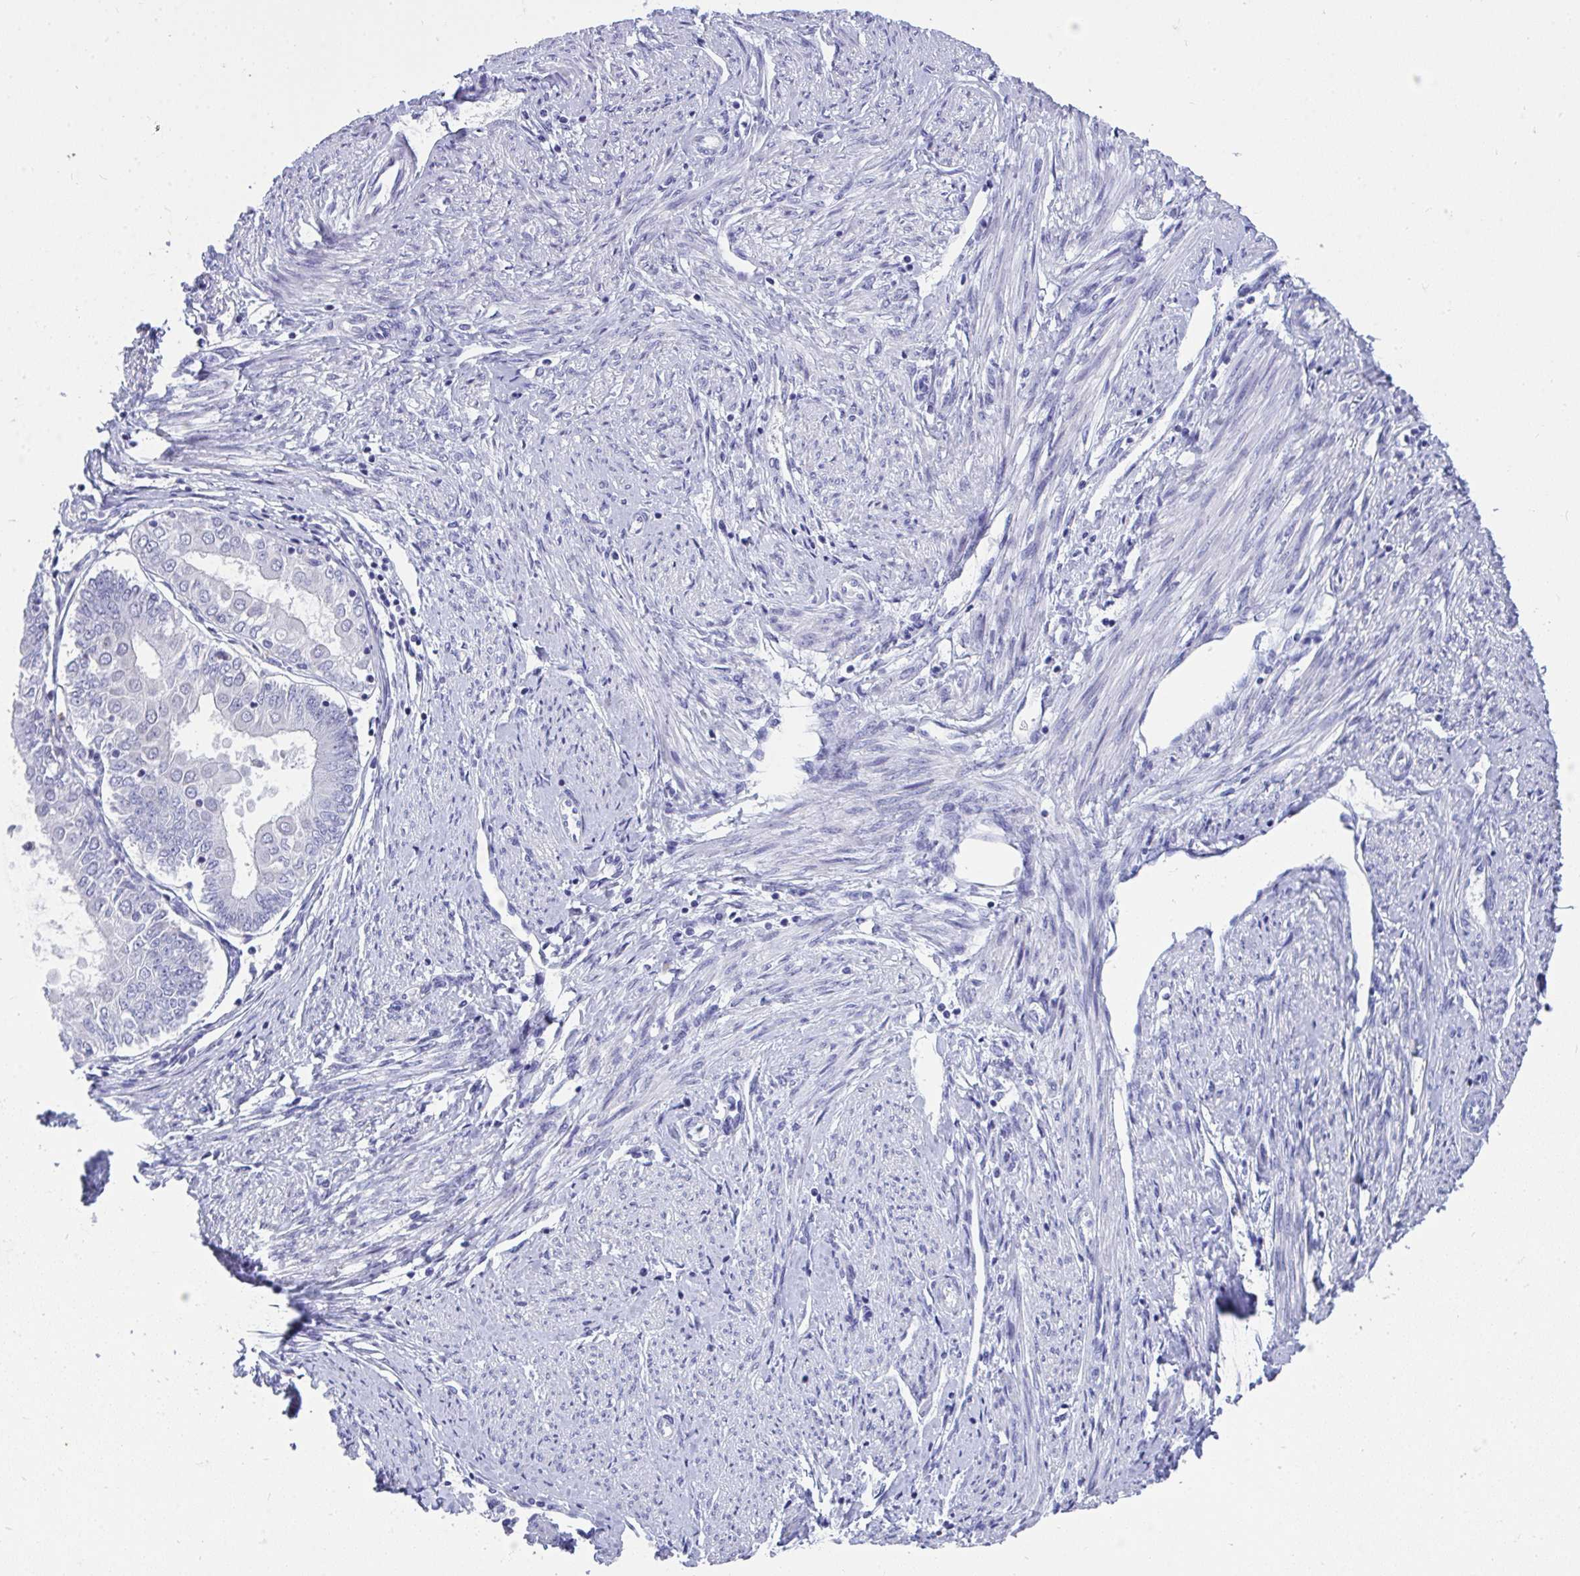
{"staining": {"intensity": "negative", "quantity": "none", "location": "none"}, "tissue": "endometrial cancer", "cell_type": "Tumor cells", "image_type": "cancer", "snomed": [{"axis": "morphology", "description": "Adenocarcinoma, NOS"}, {"axis": "topography", "description": "Endometrium"}], "caption": "High magnification brightfield microscopy of adenocarcinoma (endometrial) stained with DAB (3,3'-diaminobenzidine) (brown) and counterstained with hematoxylin (blue): tumor cells show no significant expression.", "gene": "COA5", "patient": {"sex": "female", "age": 68}}